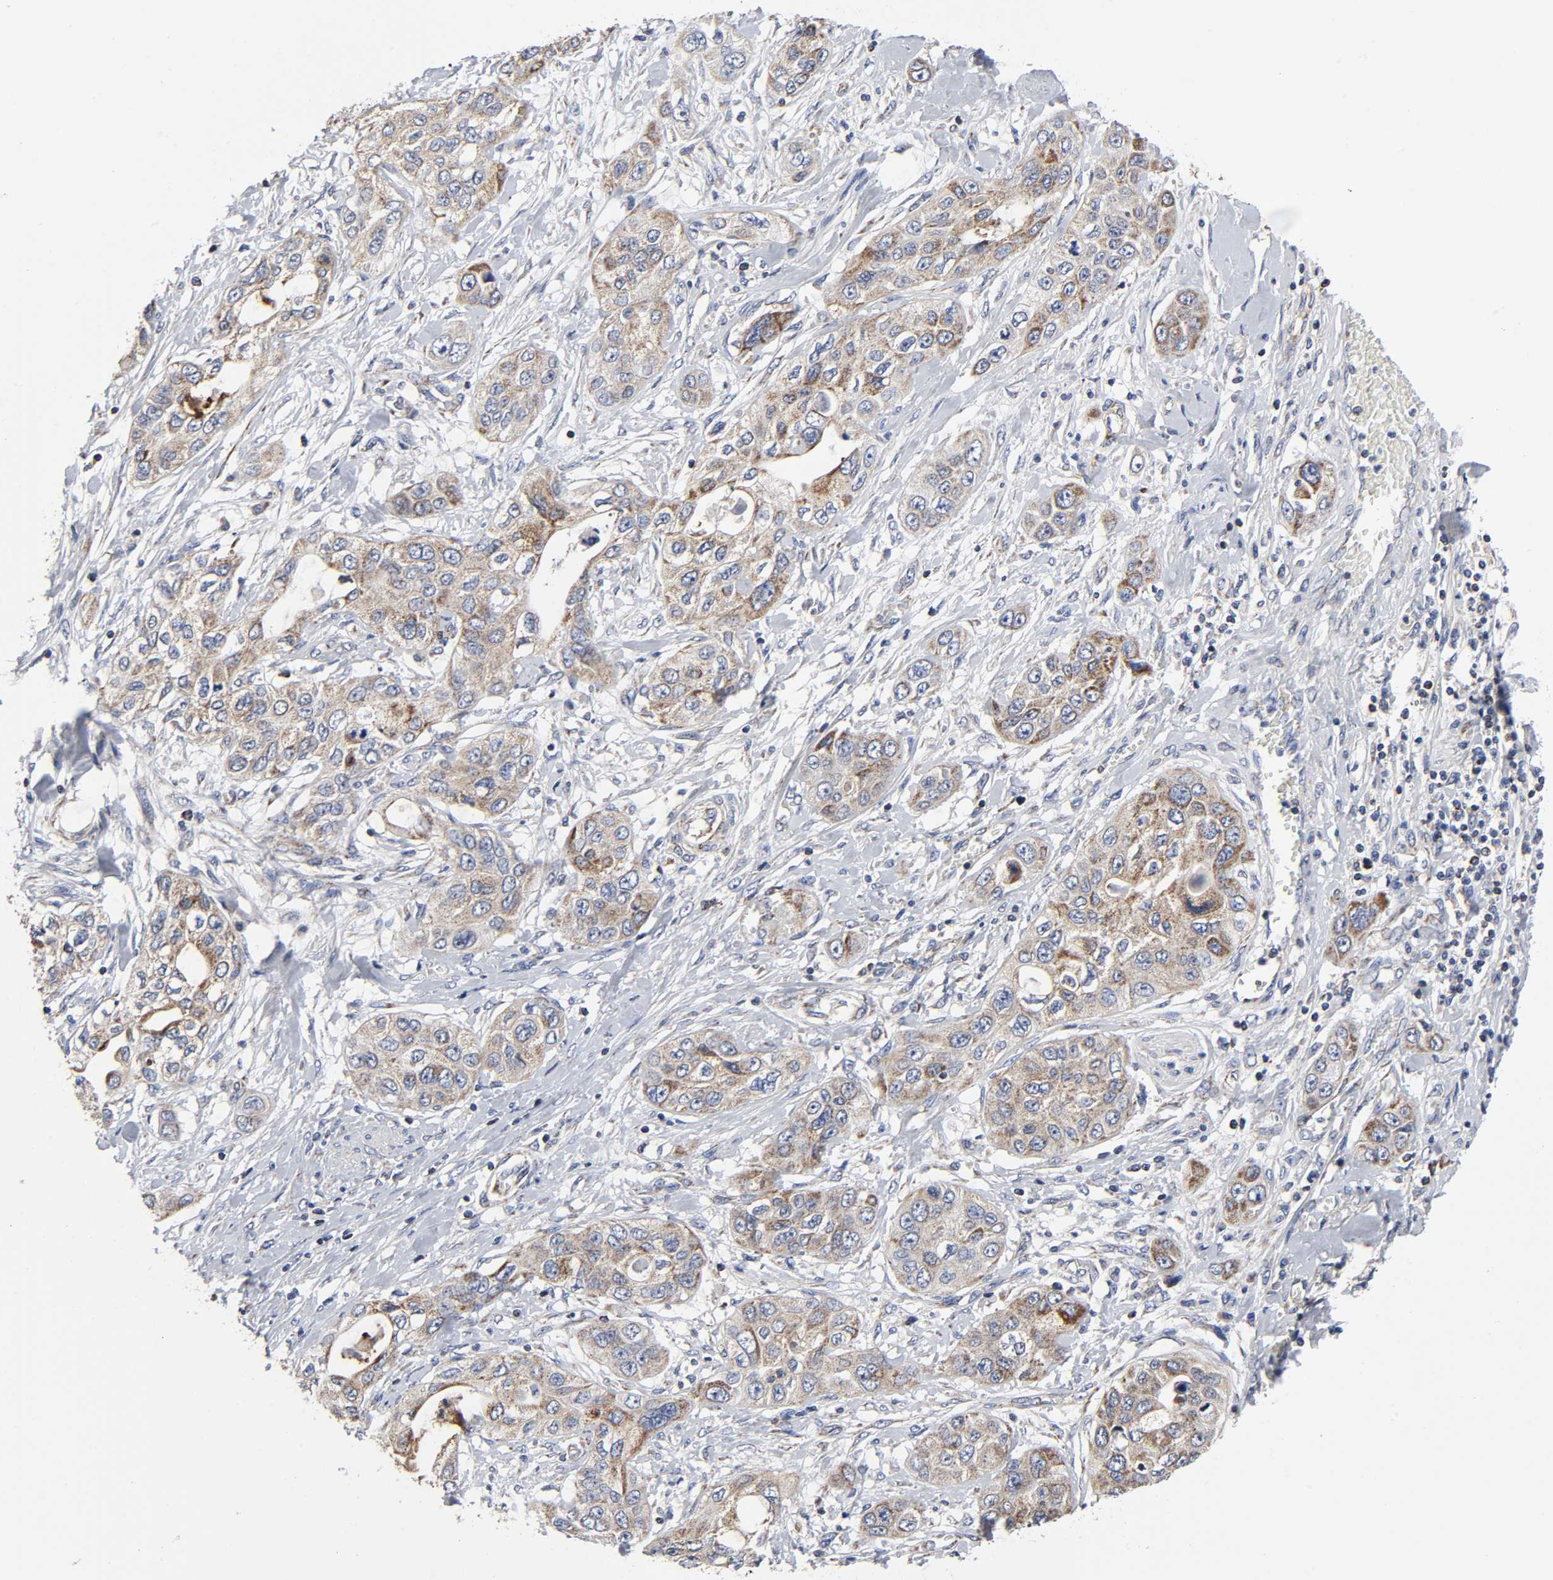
{"staining": {"intensity": "moderate", "quantity": "25%-75%", "location": "cytoplasmic/membranous"}, "tissue": "pancreatic cancer", "cell_type": "Tumor cells", "image_type": "cancer", "snomed": [{"axis": "morphology", "description": "Adenocarcinoma, NOS"}, {"axis": "topography", "description": "Pancreas"}], "caption": "A photomicrograph of pancreatic cancer (adenocarcinoma) stained for a protein exhibits moderate cytoplasmic/membranous brown staining in tumor cells.", "gene": "AOPEP", "patient": {"sex": "female", "age": 70}}